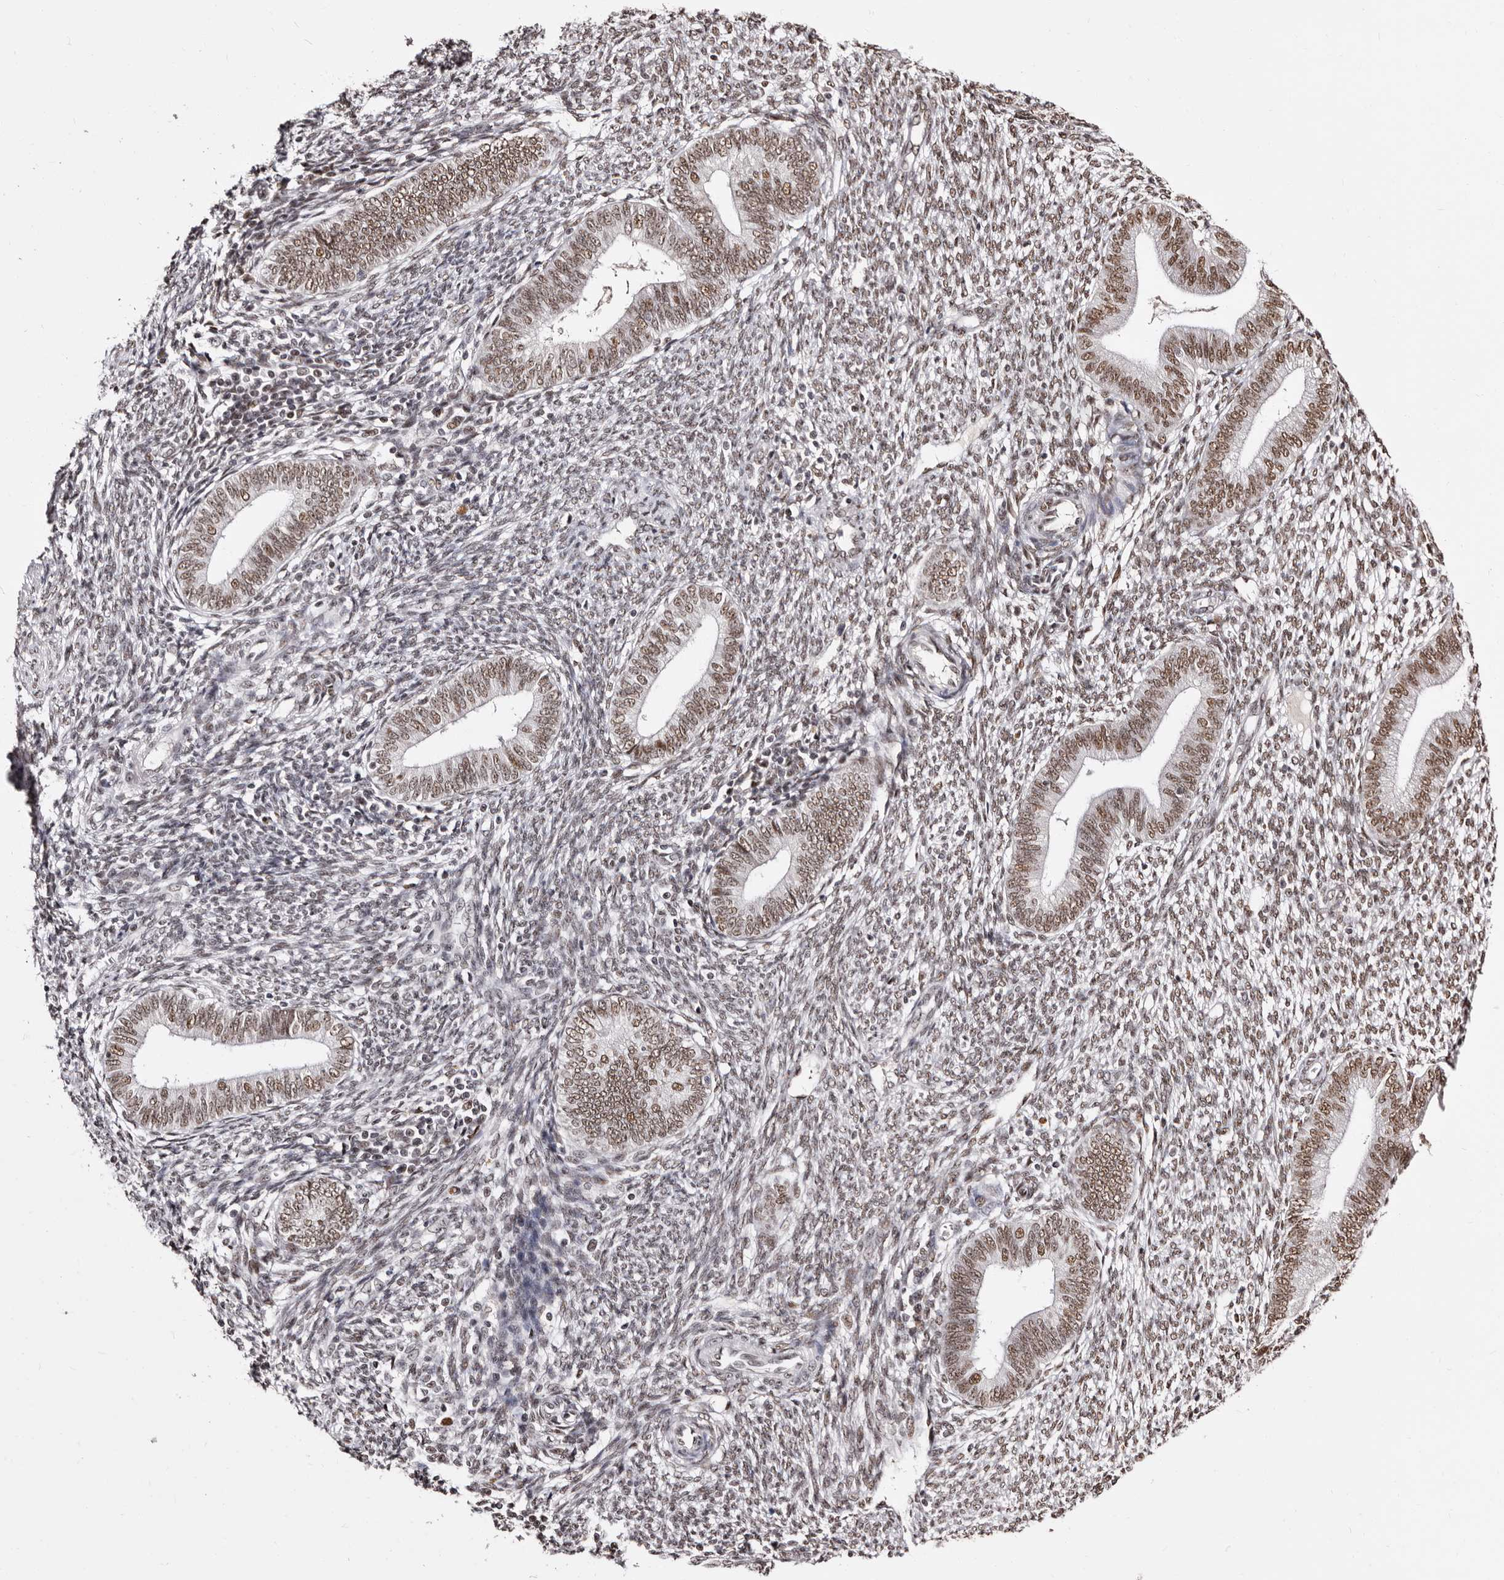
{"staining": {"intensity": "moderate", "quantity": ">75%", "location": "nuclear"}, "tissue": "endometrium", "cell_type": "Cells in endometrial stroma", "image_type": "normal", "snomed": [{"axis": "morphology", "description": "Normal tissue, NOS"}, {"axis": "topography", "description": "Endometrium"}], "caption": "Protein analysis of benign endometrium reveals moderate nuclear positivity in approximately >75% of cells in endometrial stroma. (DAB IHC with brightfield microscopy, high magnification).", "gene": "ANAPC11", "patient": {"sex": "female", "age": 46}}